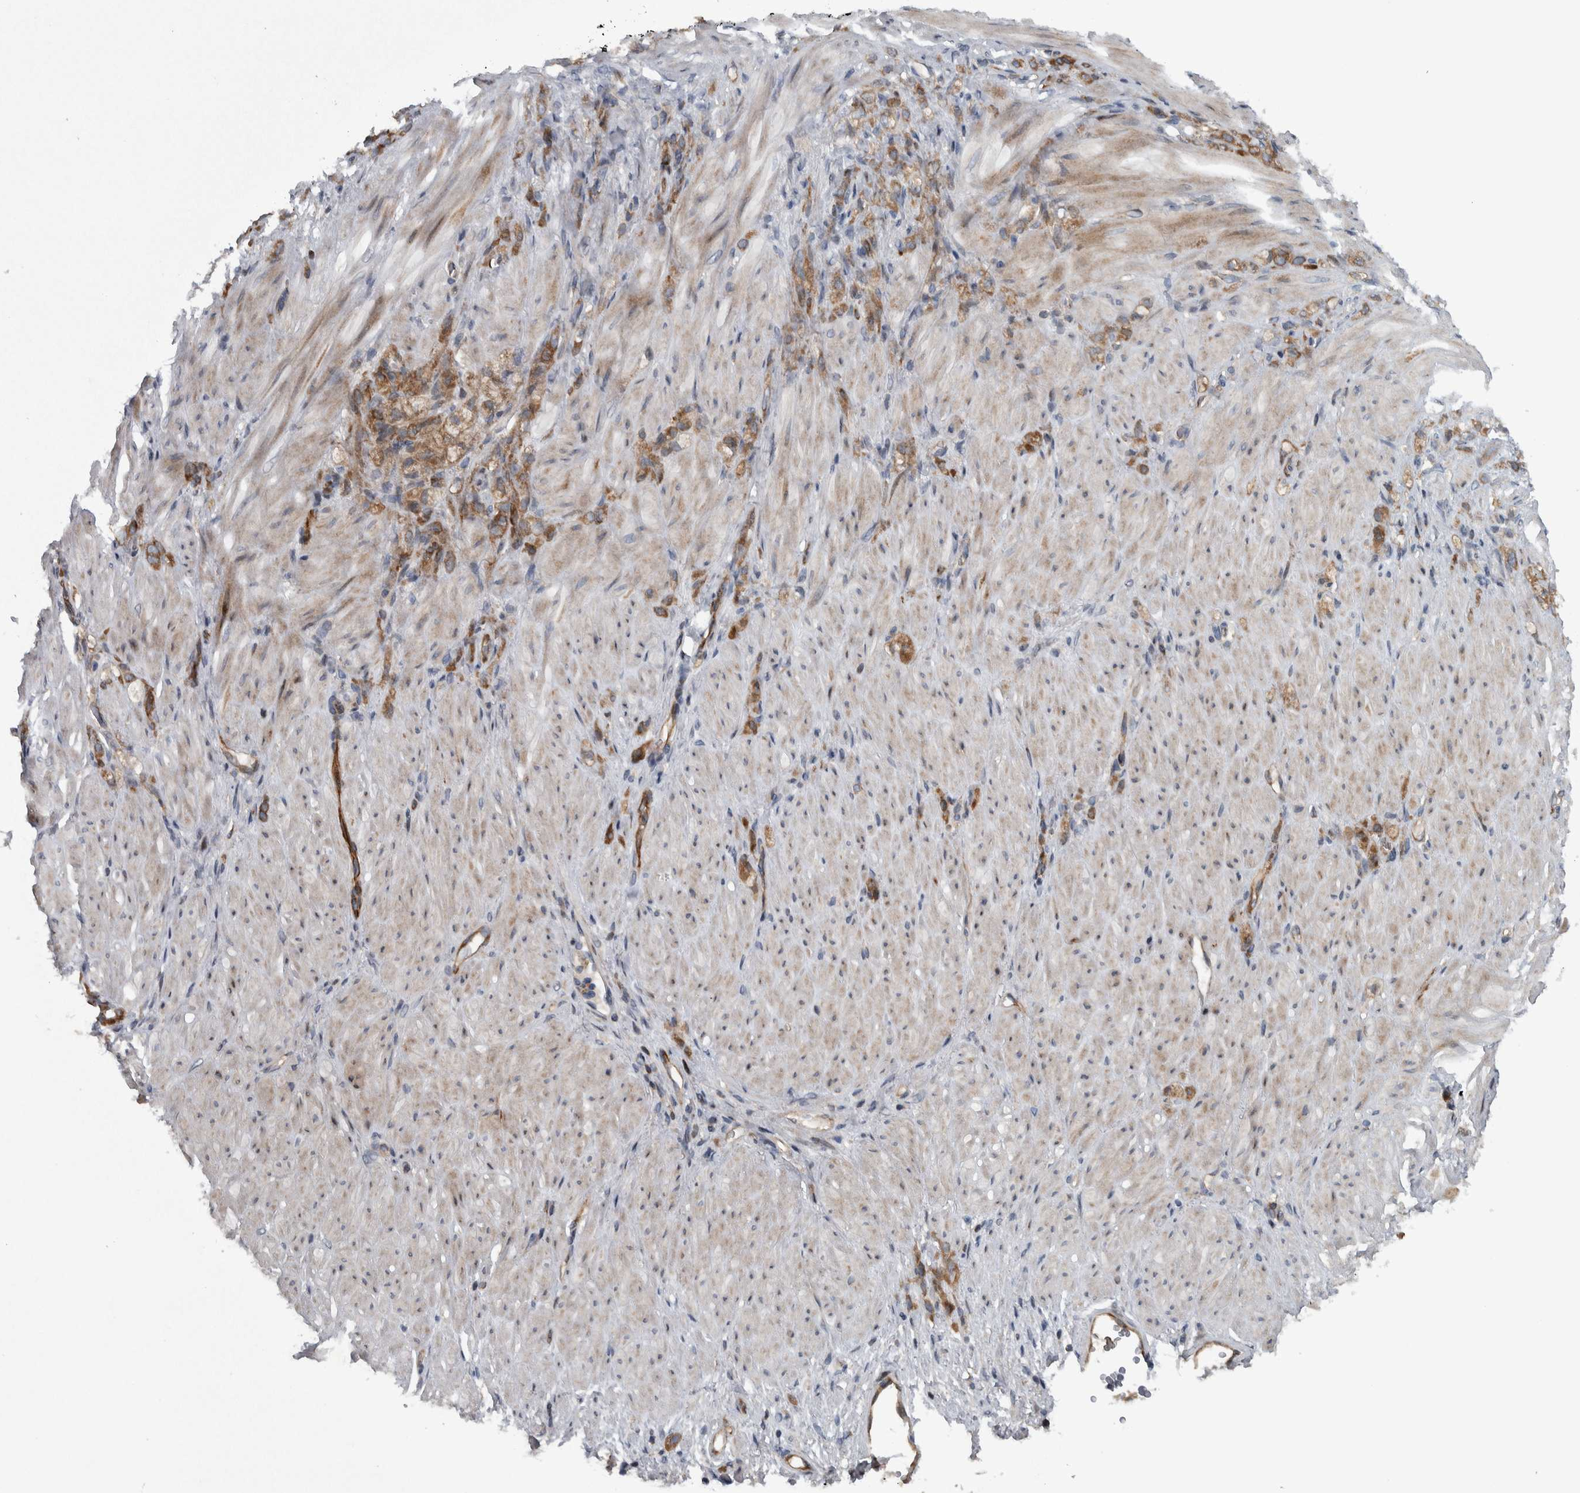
{"staining": {"intensity": "strong", "quantity": ">75%", "location": "cytoplasmic/membranous"}, "tissue": "stomach cancer", "cell_type": "Tumor cells", "image_type": "cancer", "snomed": [{"axis": "morphology", "description": "Normal tissue, NOS"}, {"axis": "morphology", "description": "Adenocarcinoma, NOS"}, {"axis": "topography", "description": "Stomach"}], "caption": "Protein expression analysis of adenocarcinoma (stomach) exhibits strong cytoplasmic/membranous staining in about >75% of tumor cells.", "gene": "BAIAP2L1", "patient": {"sex": "male", "age": 82}}